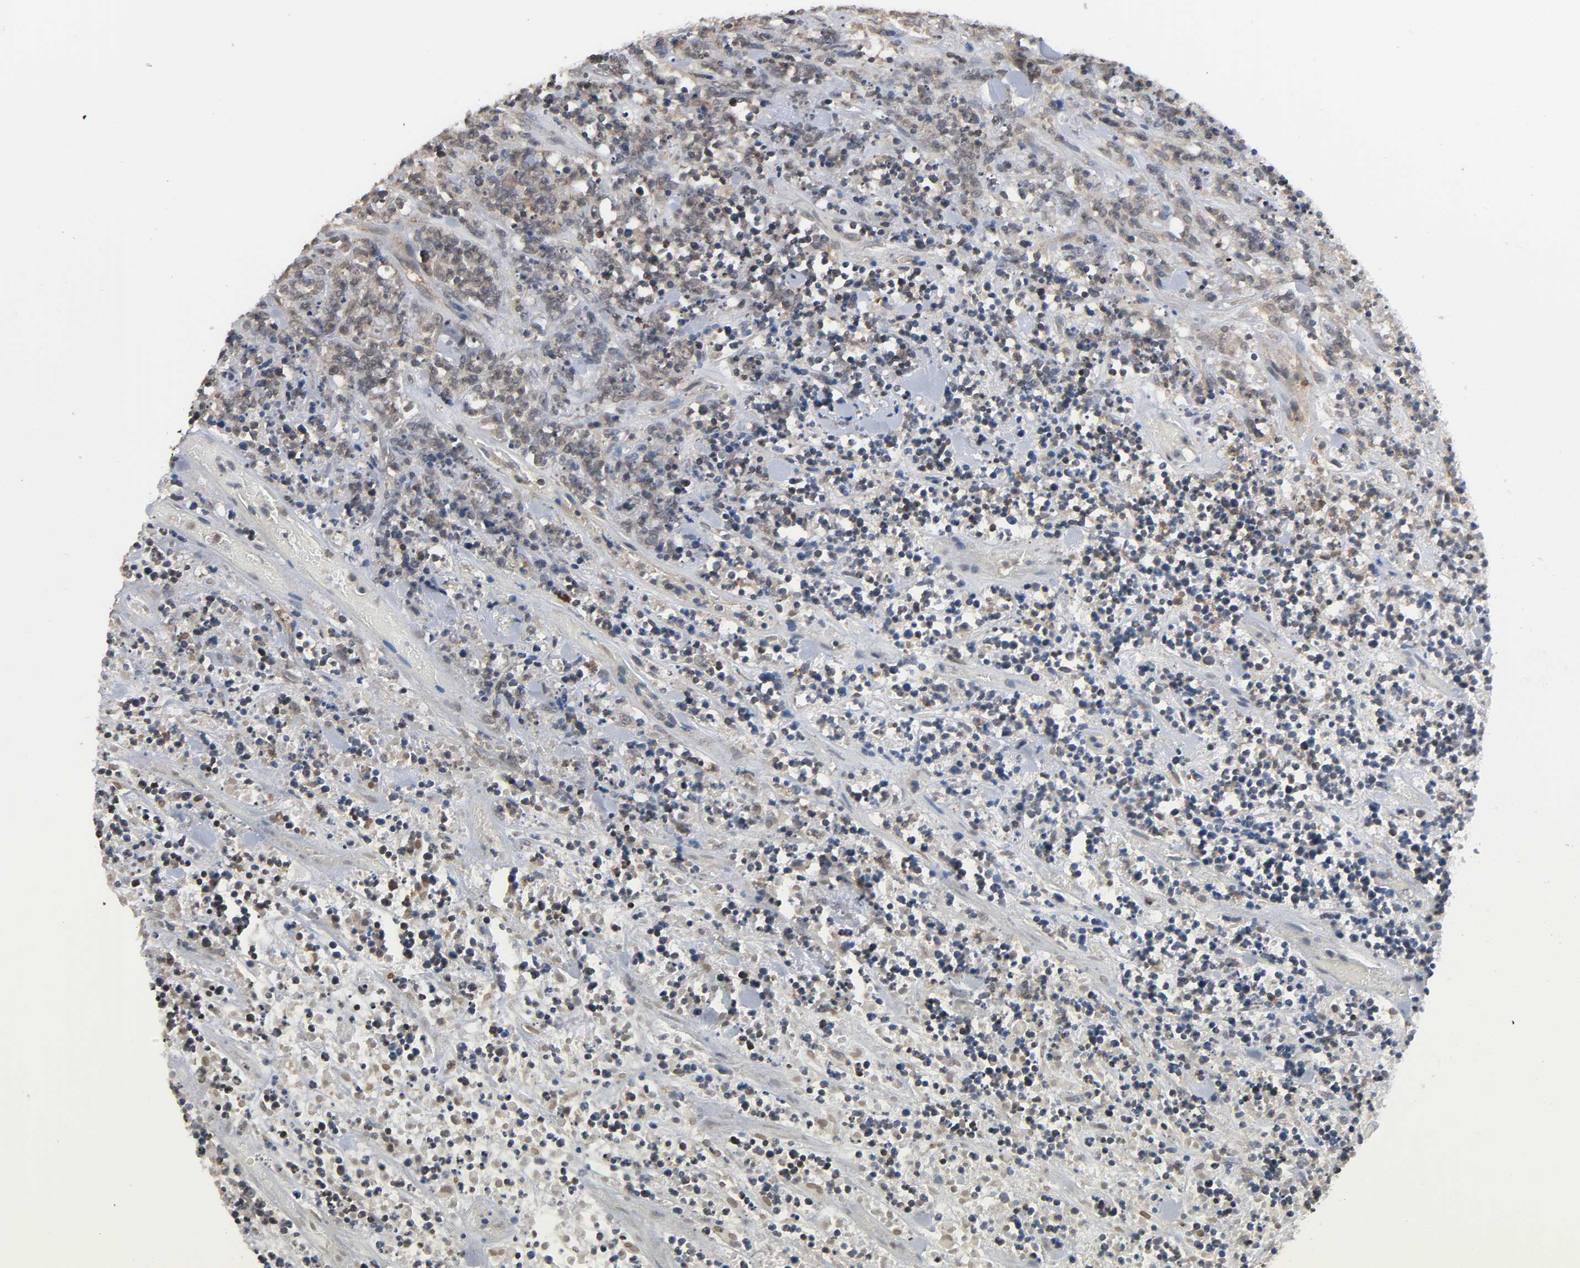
{"staining": {"intensity": "weak", "quantity": ">75%", "location": "cytoplasmic/membranous"}, "tissue": "lymphoma", "cell_type": "Tumor cells", "image_type": "cancer", "snomed": [{"axis": "morphology", "description": "Malignant lymphoma, non-Hodgkin's type, High grade"}, {"axis": "topography", "description": "Soft tissue"}], "caption": "Immunohistochemical staining of lymphoma displays weak cytoplasmic/membranous protein expression in approximately >75% of tumor cells.", "gene": "CCDC175", "patient": {"sex": "male", "age": 18}}